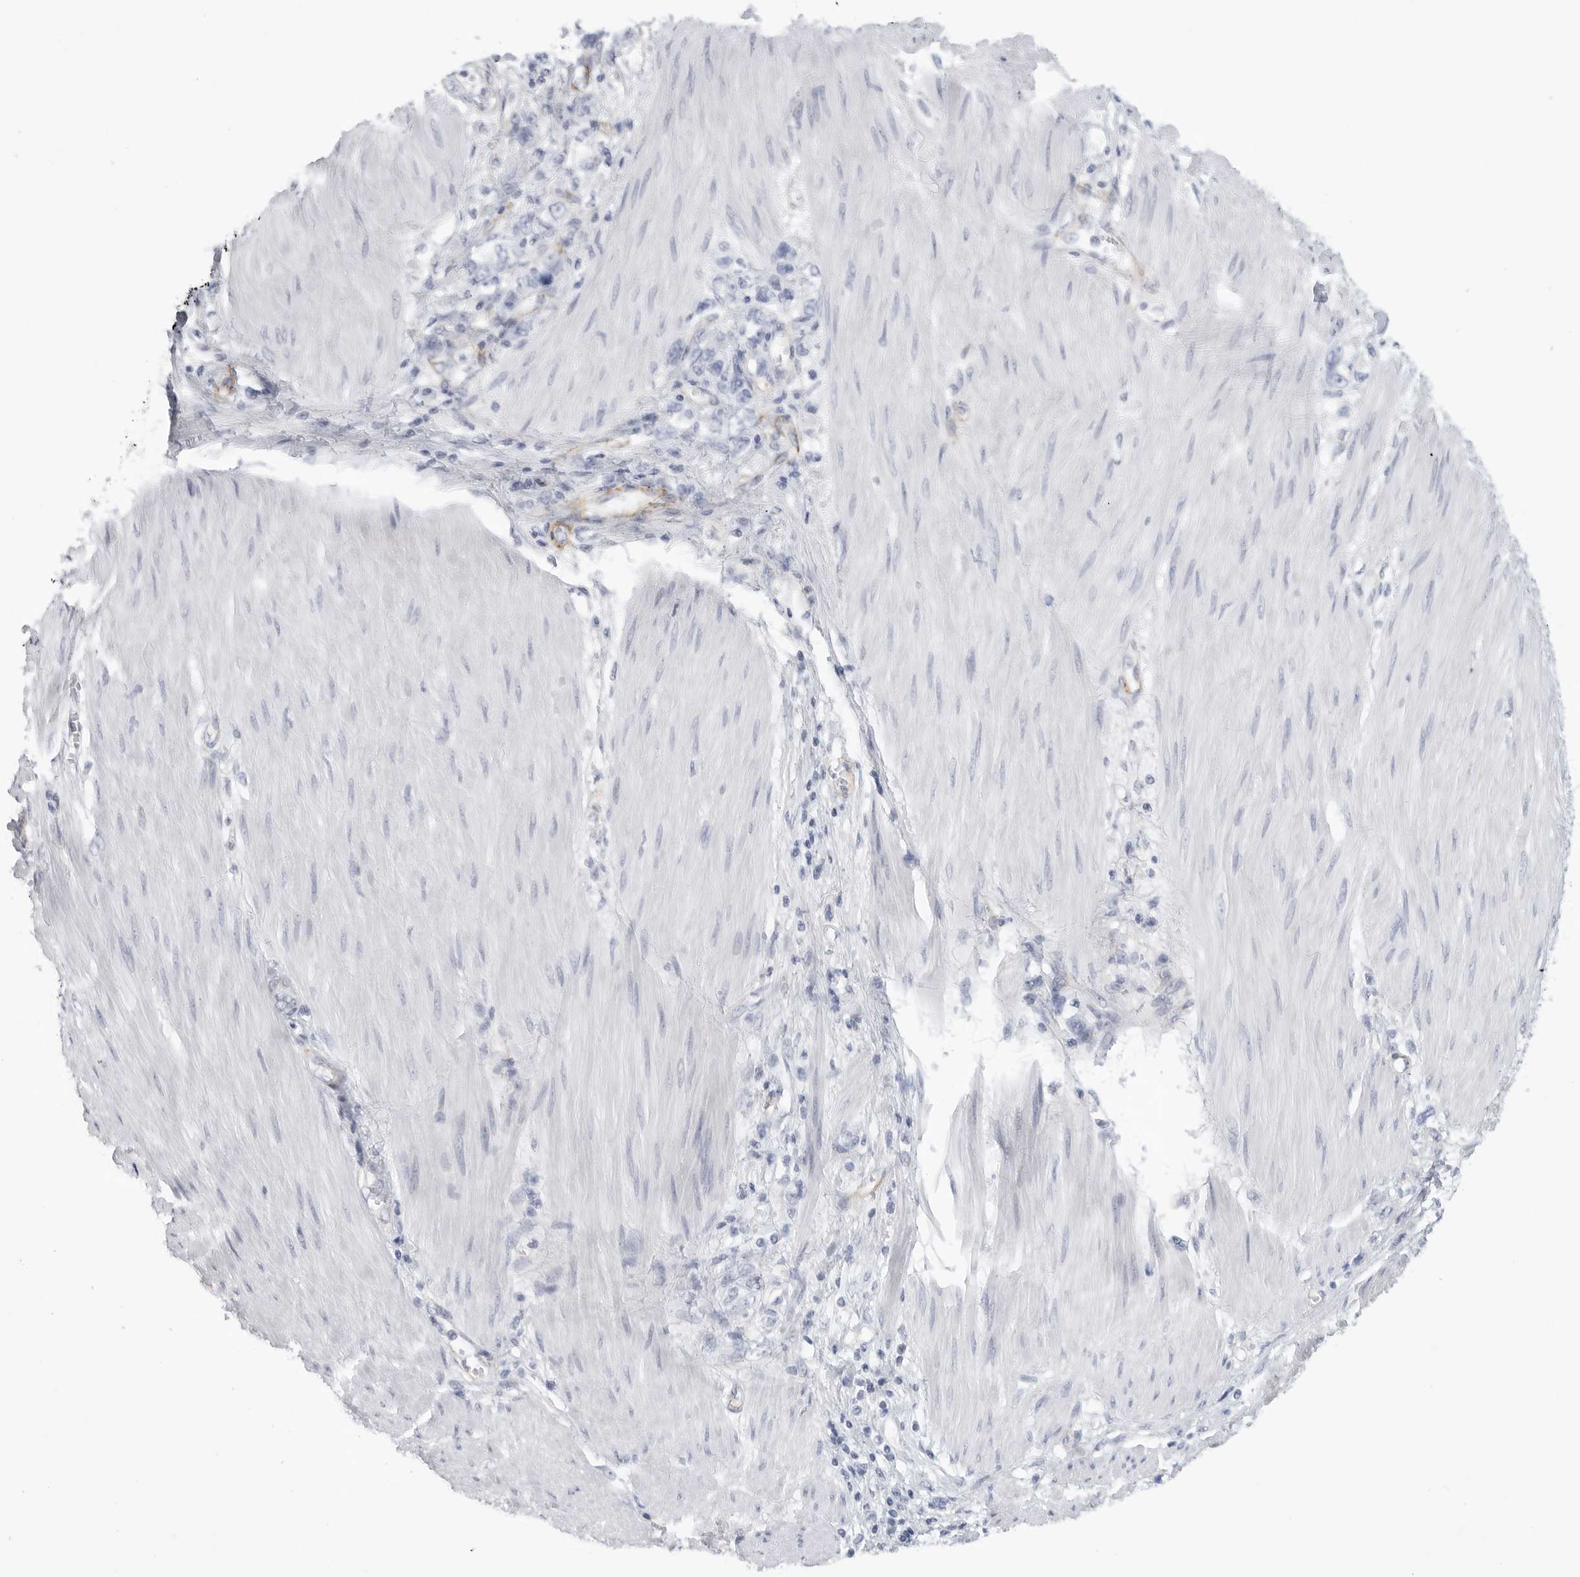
{"staining": {"intensity": "negative", "quantity": "none", "location": "none"}, "tissue": "stomach cancer", "cell_type": "Tumor cells", "image_type": "cancer", "snomed": [{"axis": "morphology", "description": "Adenocarcinoma, NOS"}, {"axis": "topography", "description": "Stomach"}], "caption": "A high-resolution photomicrograph shows immunohistochemistry (IHC) staining of stomach cancer (adenocarcinoma), which reveals no significant expression in tumor cells.", "gene": "TNR", "patient": {"sex": "female", "age": 76}}